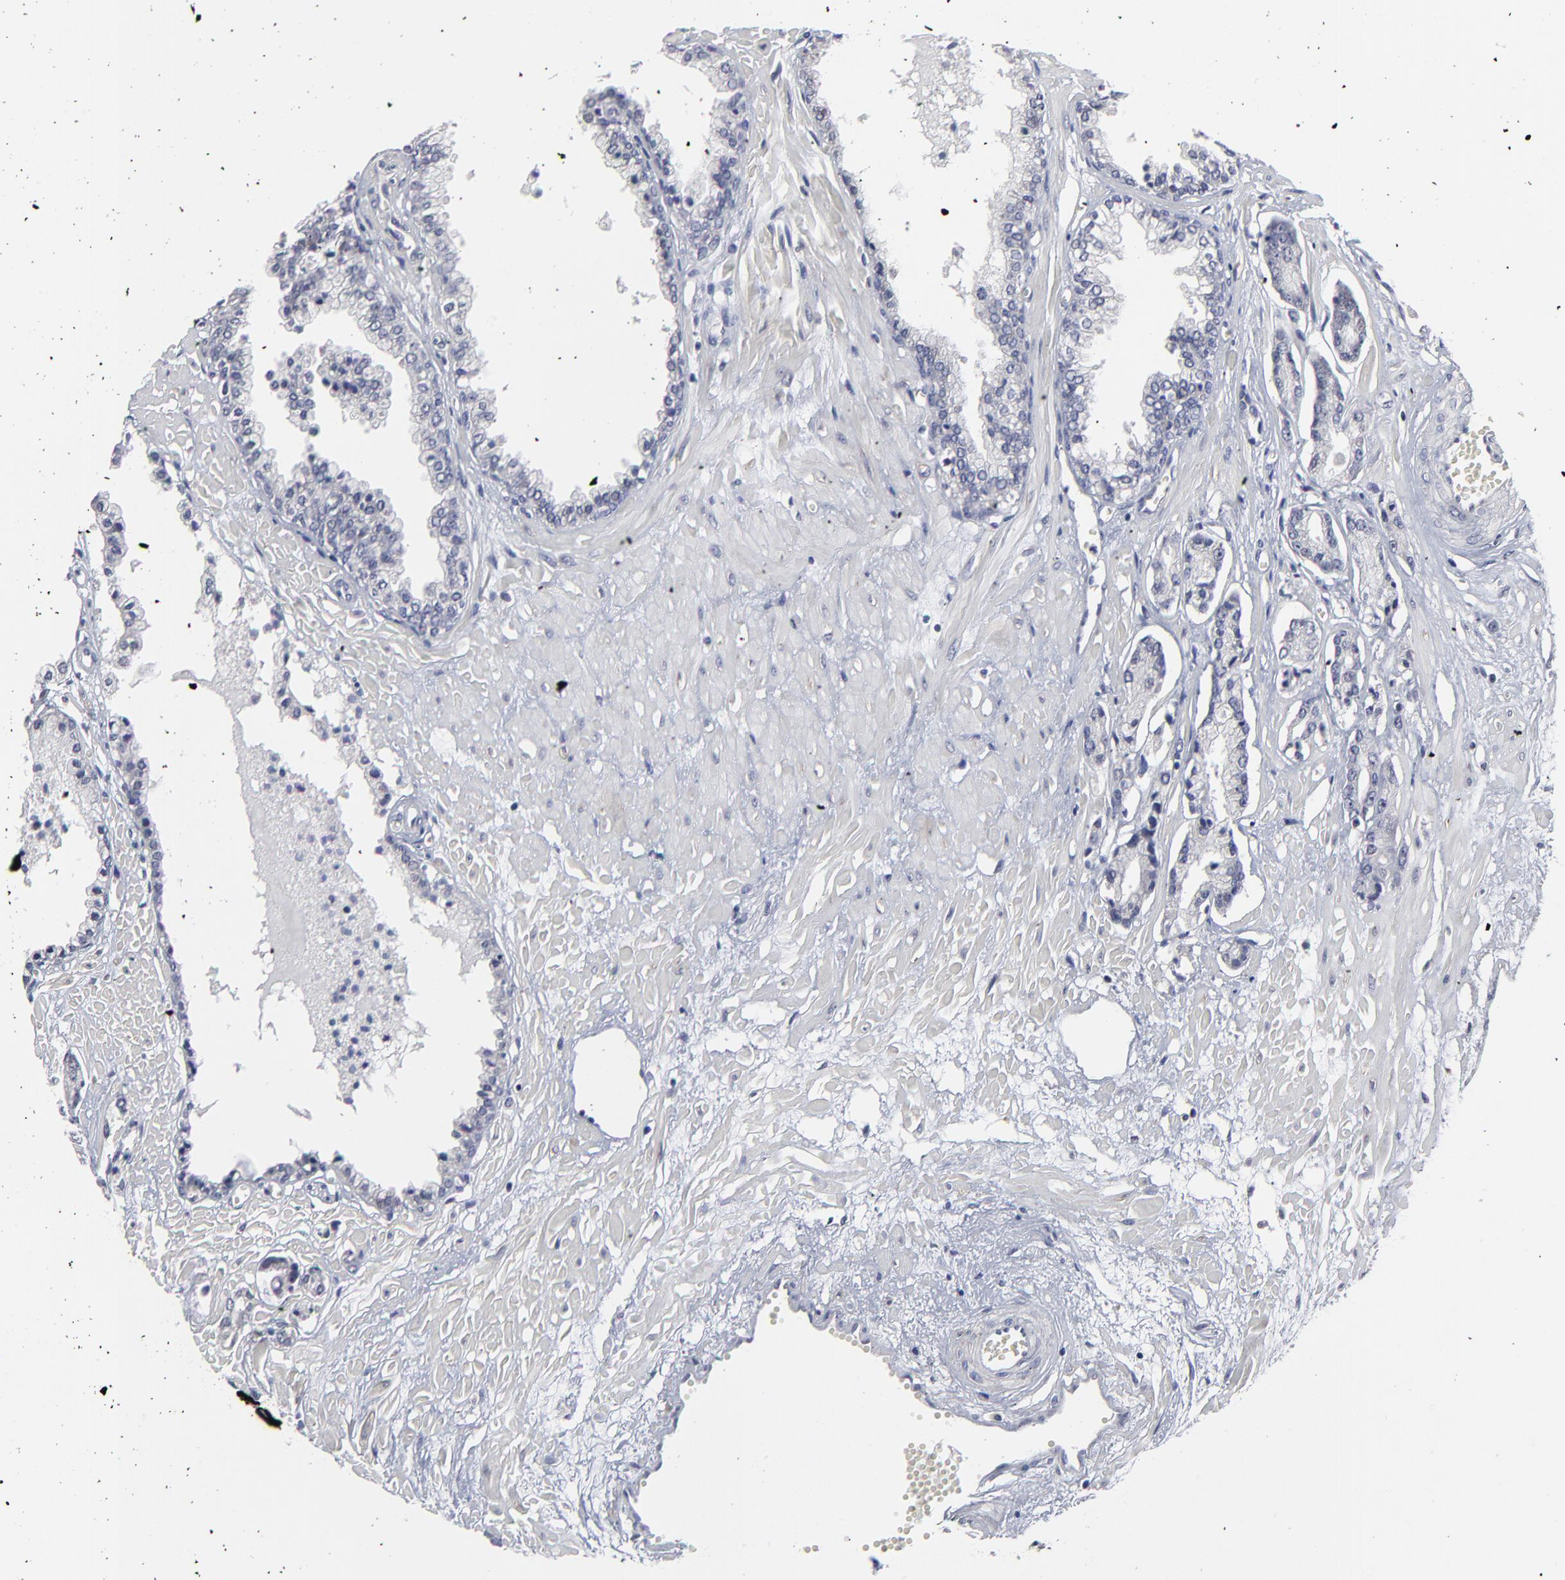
{"staining": {"intensity": "negative", "quantity": "none", "location": "none"}, "tissue": "prostate cancer", "cell_type": "Tumor cells", "image_type": "cancer", "snomed": [{"axis": "morphology", "description": "Adenocarcinoma, High grade"}, {"axis": "topography", "description": "Prostate"}], "caption": "The photomicrograph demonstrates no significant staining in tumor cells of prostate cancer (adenocarcinoma (high-grade)).", "gene": "MAGEA10", "patient": {"sex": "male", "age": 56}}